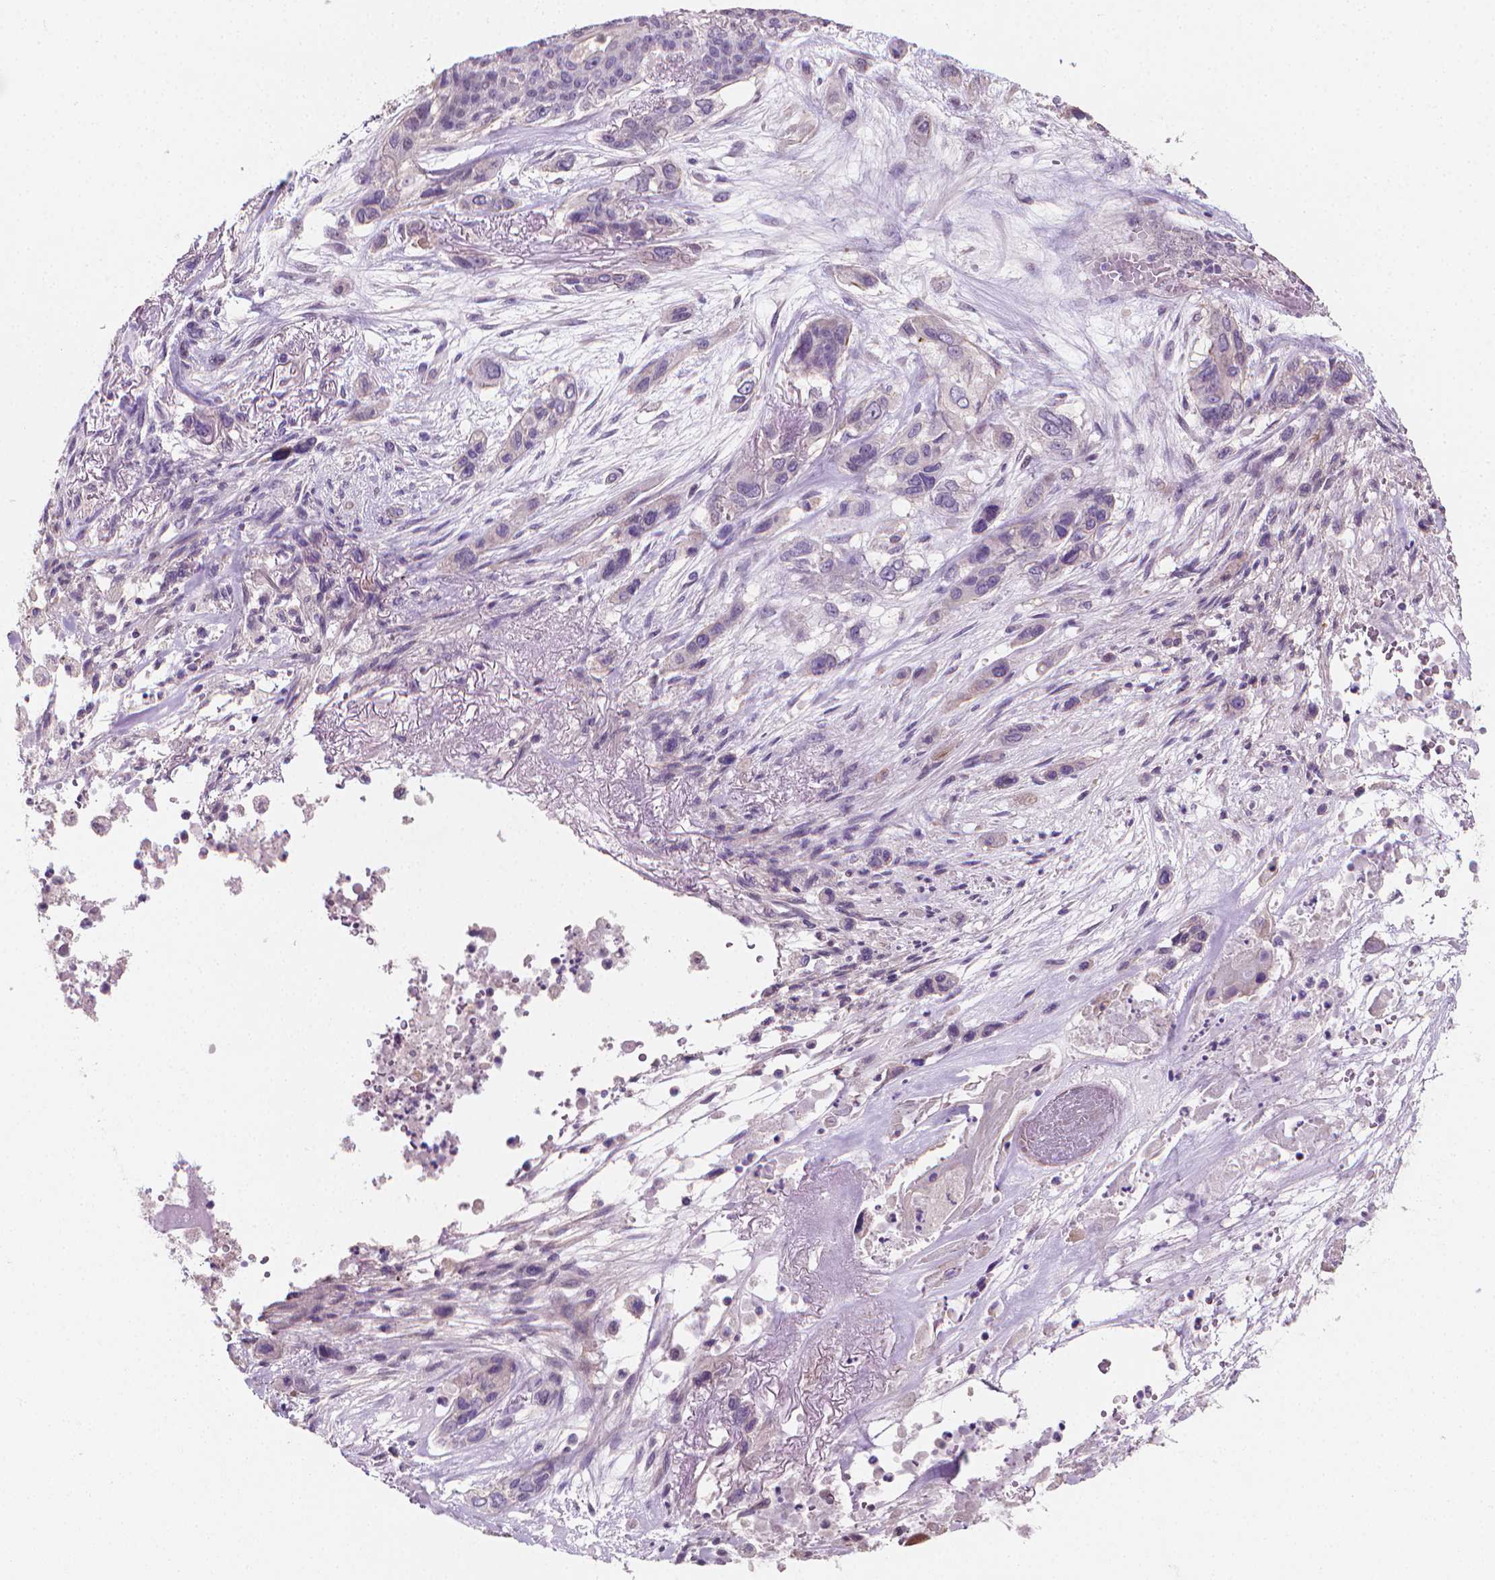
{"staining": {"intensity": "negative", "quantity": "none", "location": "none"}, "tissue": "lung cancer", "cell_type": "Tumor cells", "image_type": "cancer", "snomed": [{"axis": "morphology", "description": "Squamous cell carcinoma, NOS"}, {"axis": "topography", "description": "Lung"}], "caption": "A micrograph of squamous cell carcinoma (lung) stained for a protein displays no brown staining in tumor cells. (DAB (3,3'-diaminobenzidine) IHC visualized using brightfield microscopy, high magnification).", "gene": "CLXN", "patient": {"sex": "female", "age": 70}}